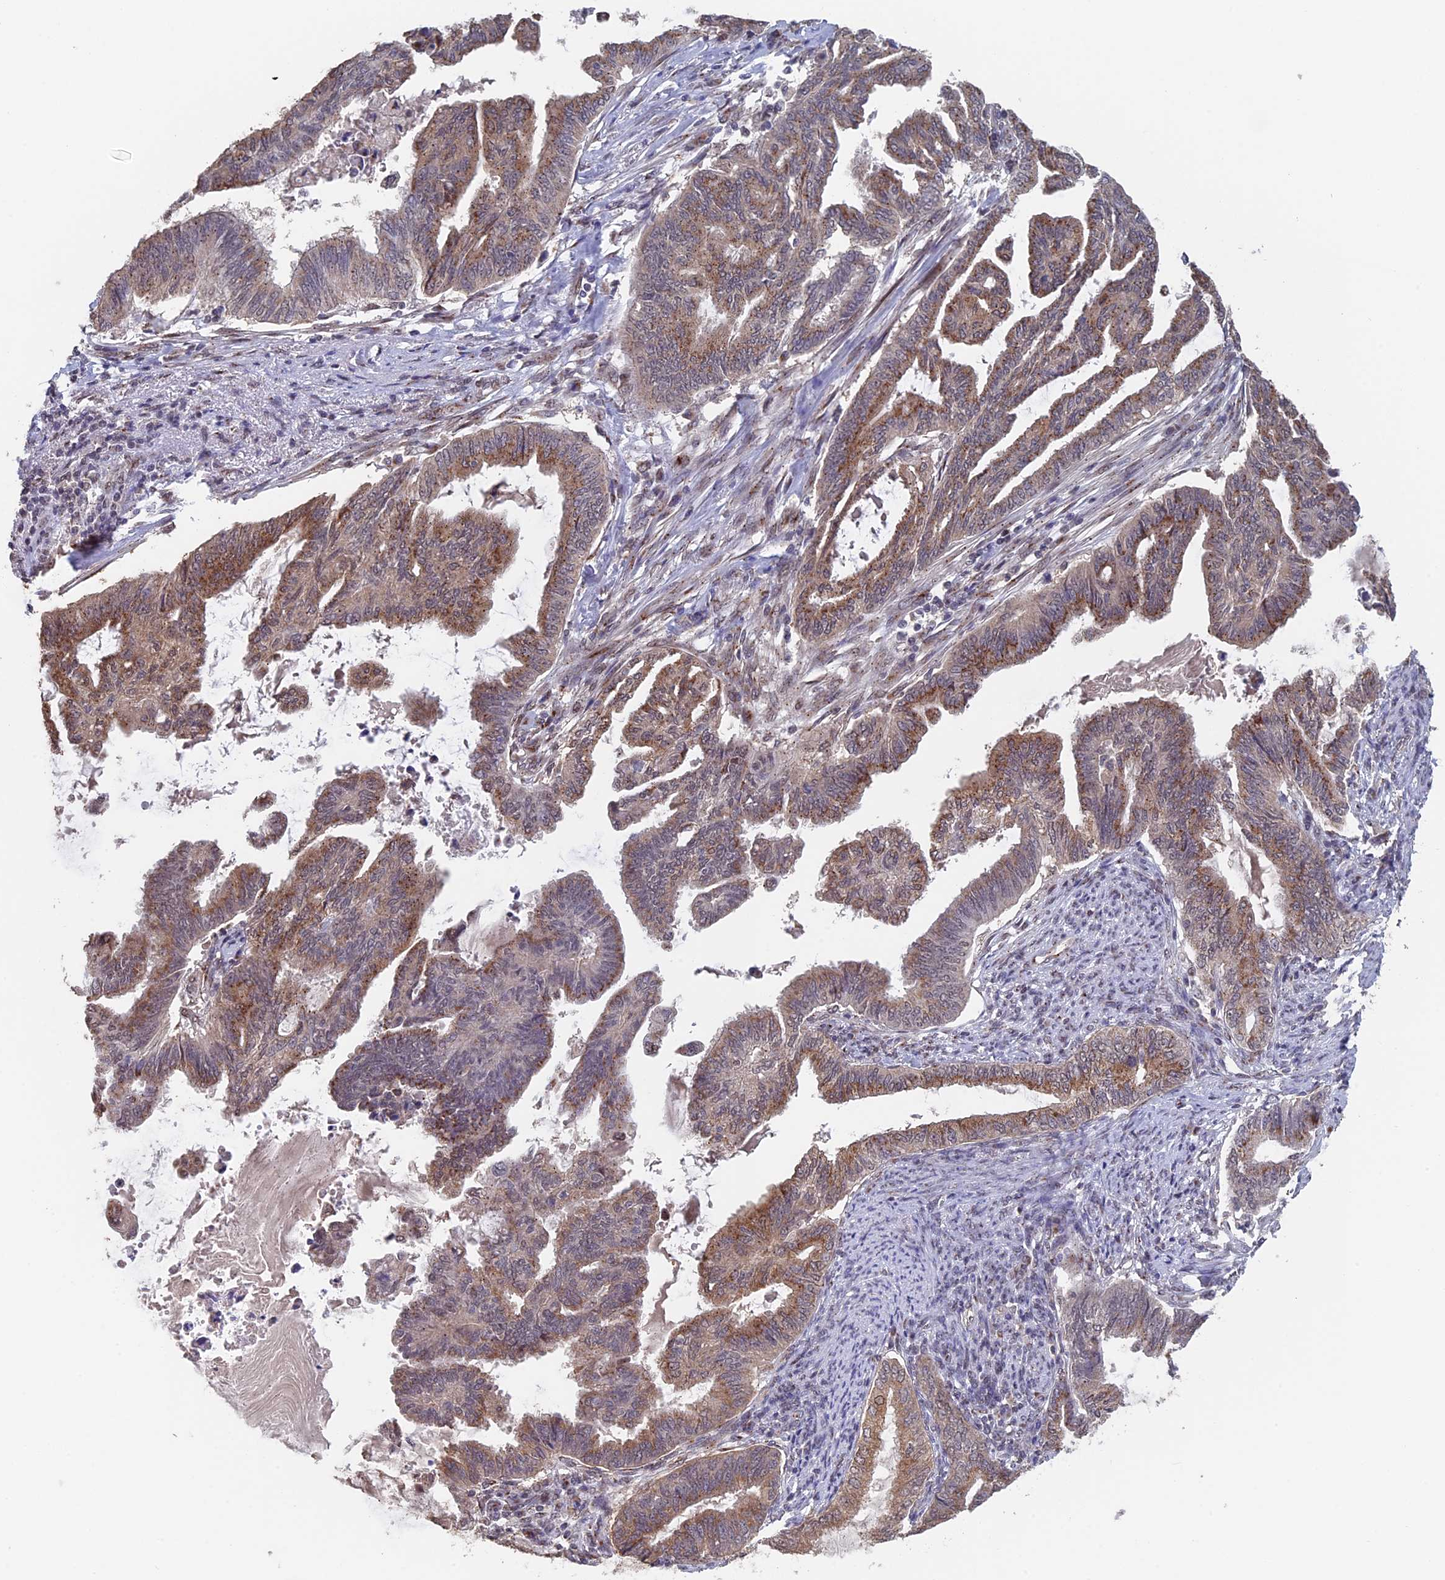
{"staining": {"intensity": "moderate", "quantity": ">75%", "location": "cytoplasmic/membranous"}, "tissue": "endometrial cancer", "cell_type": "Tumor cells", "image_type": "cancer", "snomed": [{"axis": "morphology", "description": "Adenocarcinoma, NOS"}, {"axis": "topography", "description": "Endometrium"}], "caption": "Tumor cells demonstrate moderate cytoplasmic/membranous staining in approximately >75% of cells in endometrial cancer (adenocarcinoma). (Stains: DAB (3,3'-diaminobenzidine) in brown, nuclei in blue, Microscopy: brightfield microscopy at high magnification).", "gene": "PIGQ", "patient": {"sex": "female", "age": 86}}